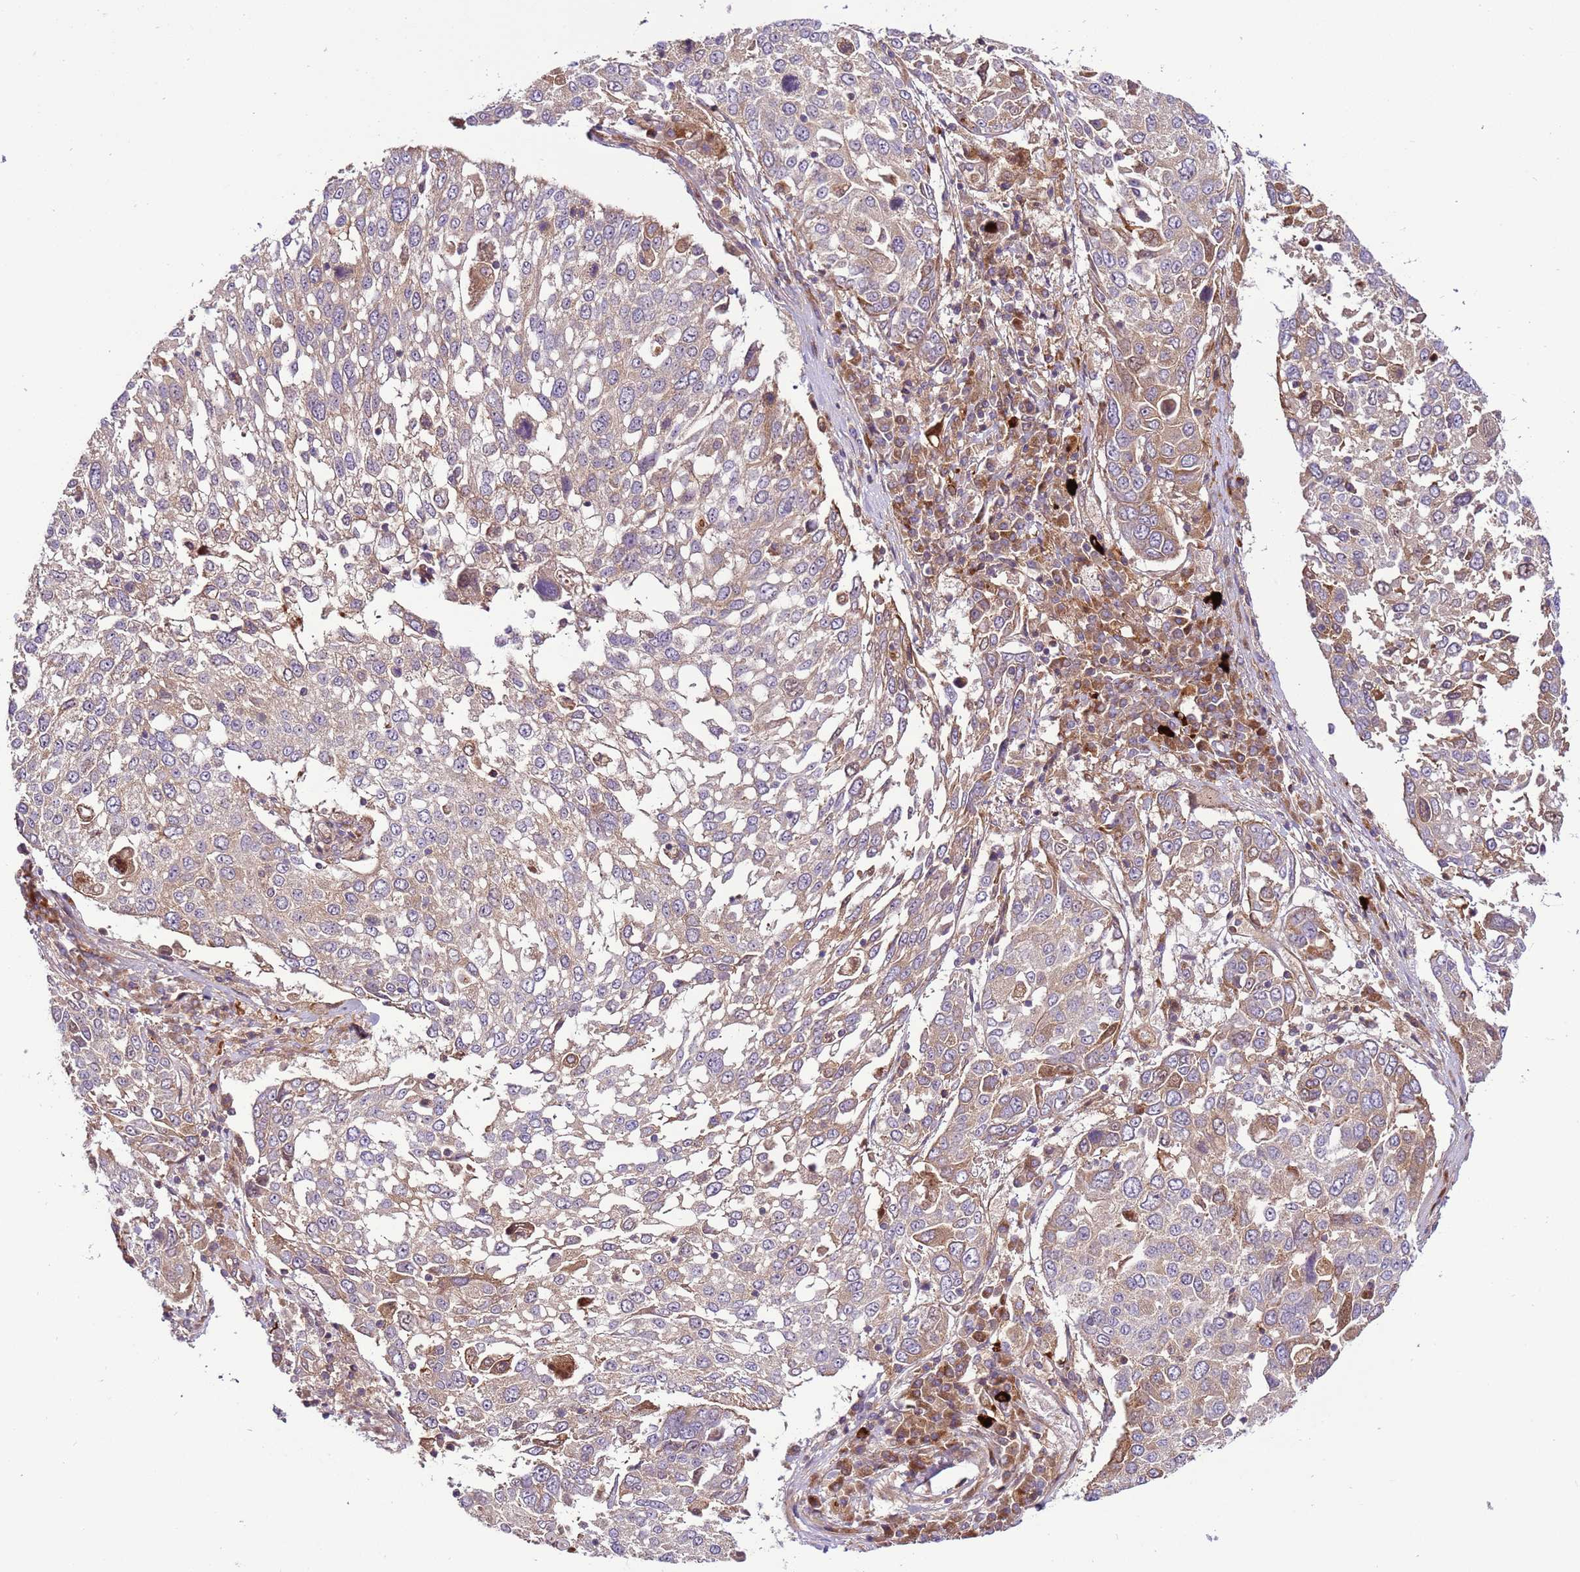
{"staining": {"intensity": "weak", "quantity": "25%-75%", "location": "cytoplasmic/membranous"}, "tissue": "lung cancer", "cell_type": "Tumor cells", "image_type": "cancer", "snomed": [{"axis": "morphology", "description": "Squamous cell carcinoma, NOS"}, {"axis": "topography", "description": "Lung"}], "caption": "This photomicrograph displays IHC staining of human lung squamous cell carcinoma, with low weak cytoplasmic/membranous positivity in about 25%-75% of tumor cells.", "gene": "ZNF624", "patient": {"sex": "male", "age": 65}}